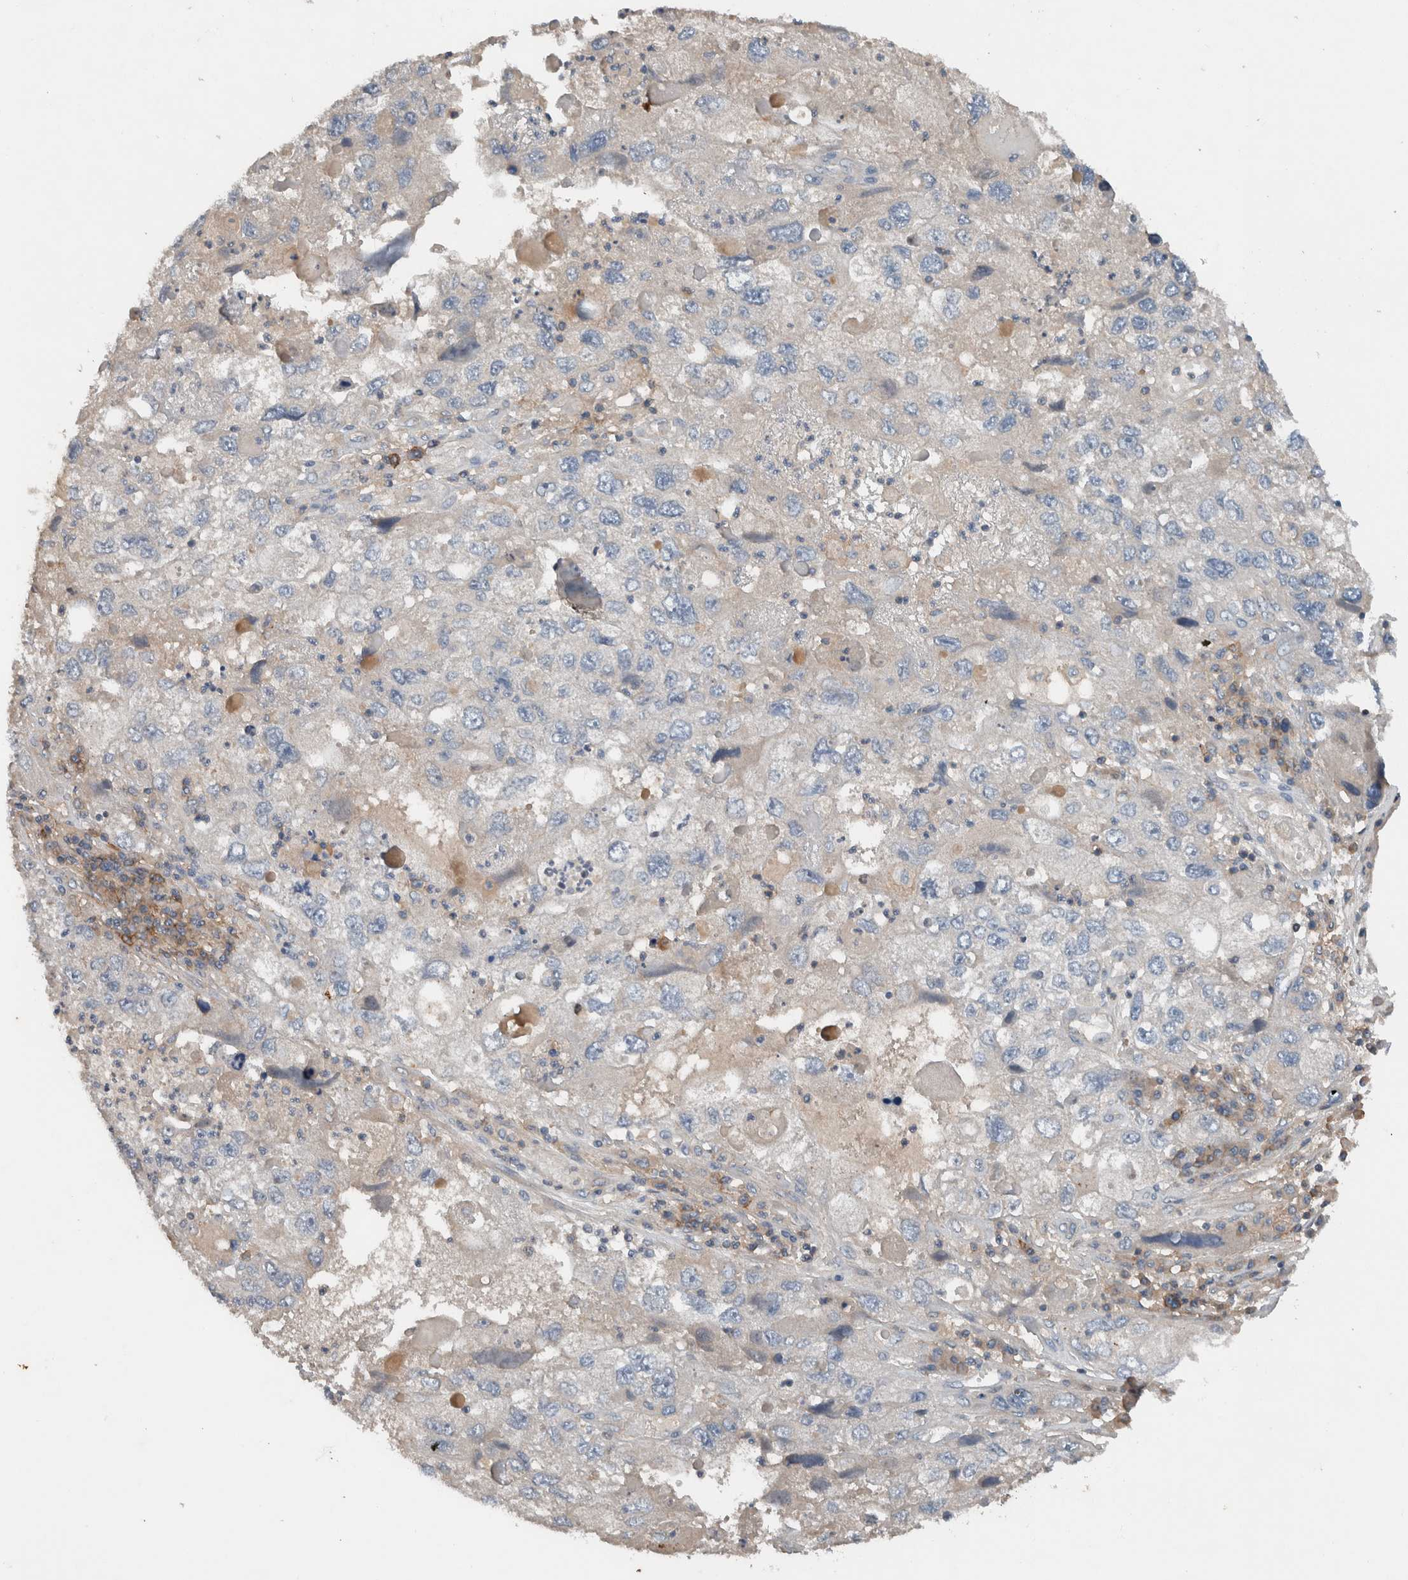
{"staining": {"intensity": "negative", "quantity": "none", "location": "none"}, "tissue": "endometrial cancer", "cell_type": "Tumor cells", "image_type": "cancer", "snomed": [{"axis": "morphology", "description": "Adenocarcinoma, NOS"}, {"axis": "topography", "description": "Endometrium"}], "caption": "A micrograph of human endometrial adenocarcinoma is negative for staining in tumor cells.", "gene": "UGCG", "patient": {"sex": "female", "age": 49}}